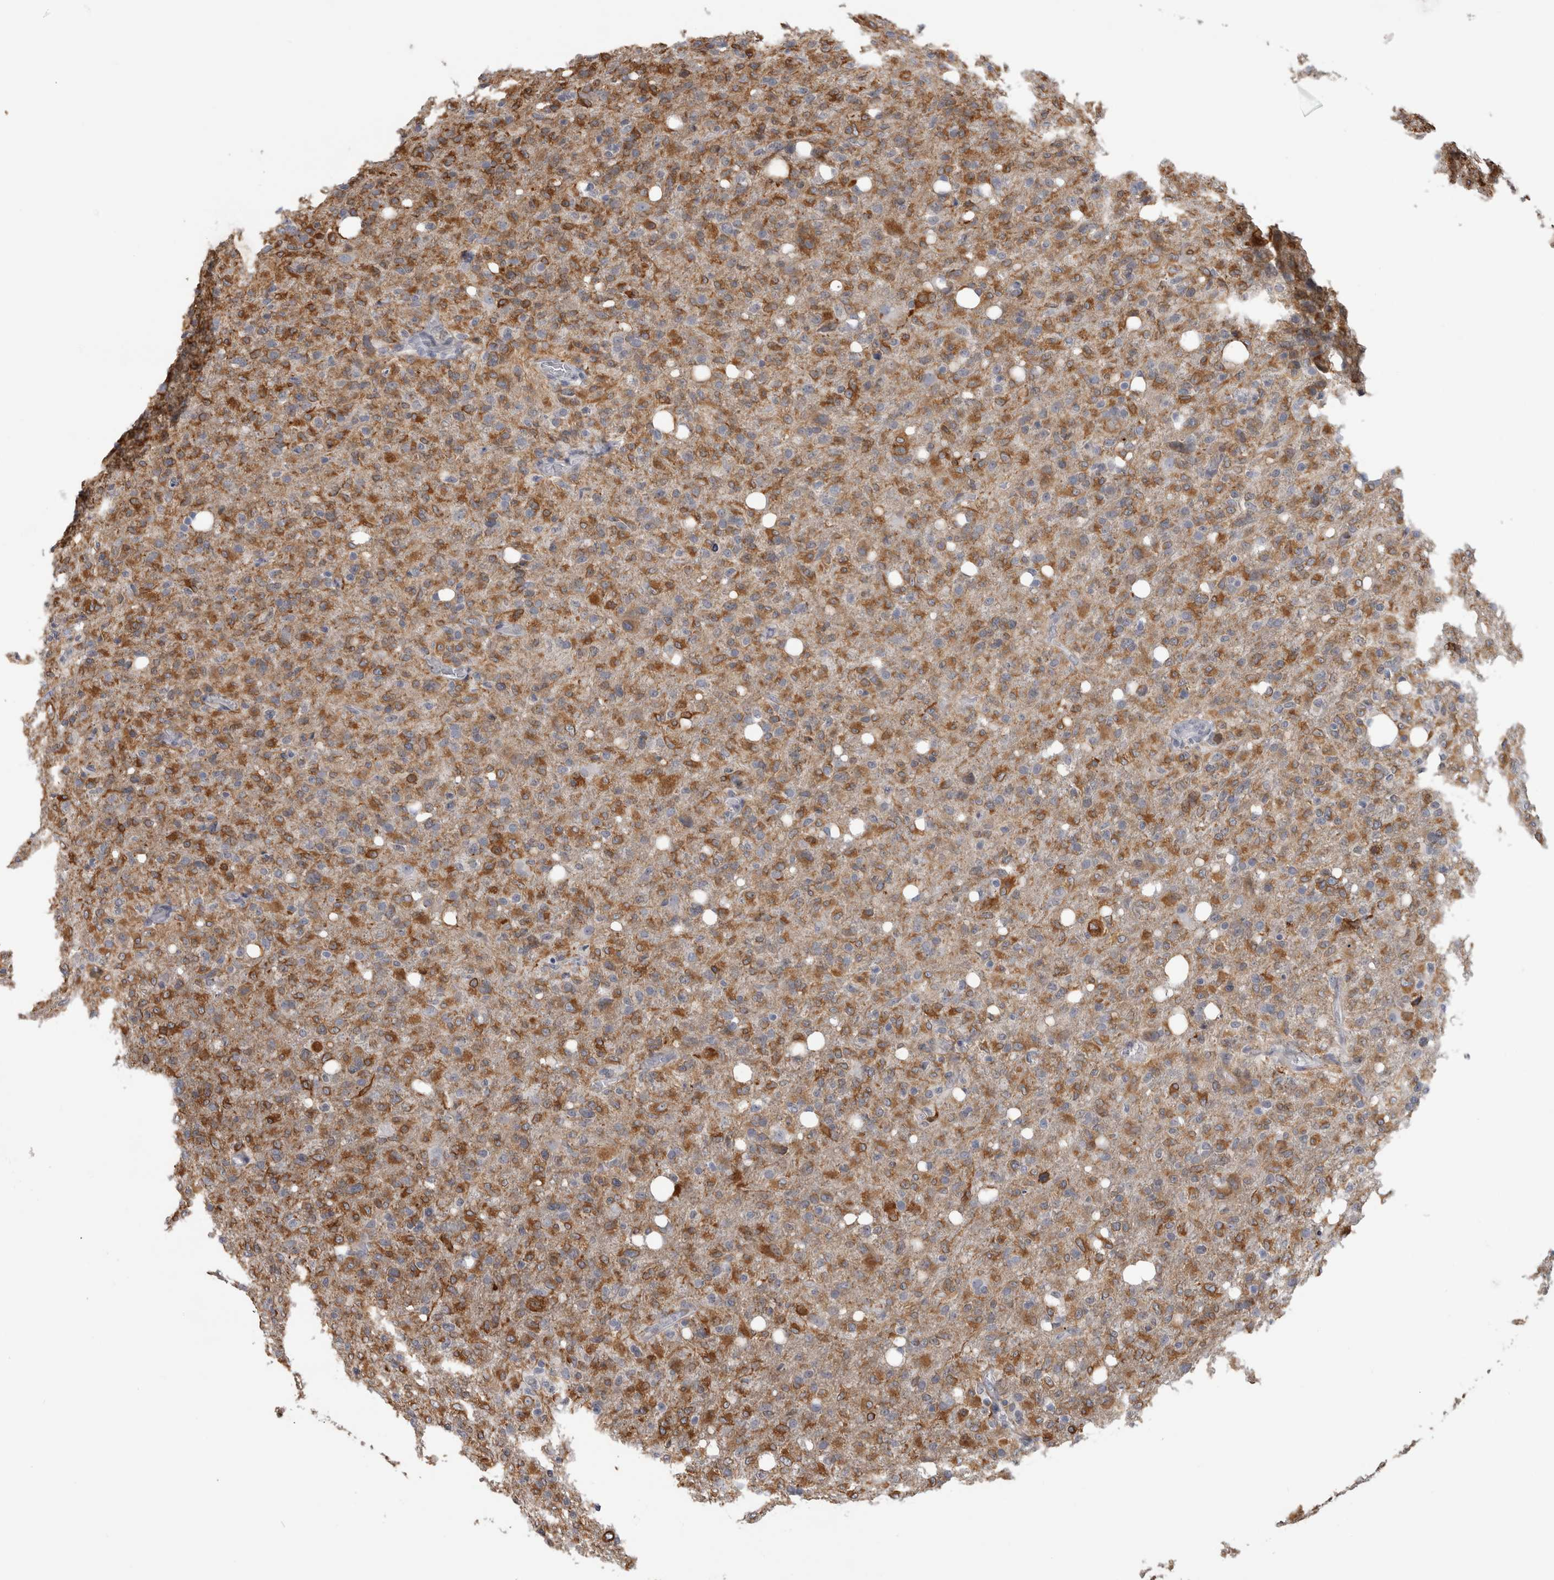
{"staining": {"intensity": "moderate", "quantity": "25%-75%", "location": "cytoplasmic/membranous"}, "tissue": "glioma", "cell_type": "Tumor cells", "image_type": "cancer", "snomed": [{"axis": "morphology", "description": "Glioma, malignant, High grade"}, {"axis": "topography", "description": "Brain"}], "caption": "Protein expression by immunohistochemistry reveals moderate cytoplasmic/membranous expression in about 25%-75% of tumor cells in malignant glioma (high-grade). (IHC, brightfield microscopy, high magnification).", "gene": "TMEM242", "patient": {"sex": "female", "age": 57}}